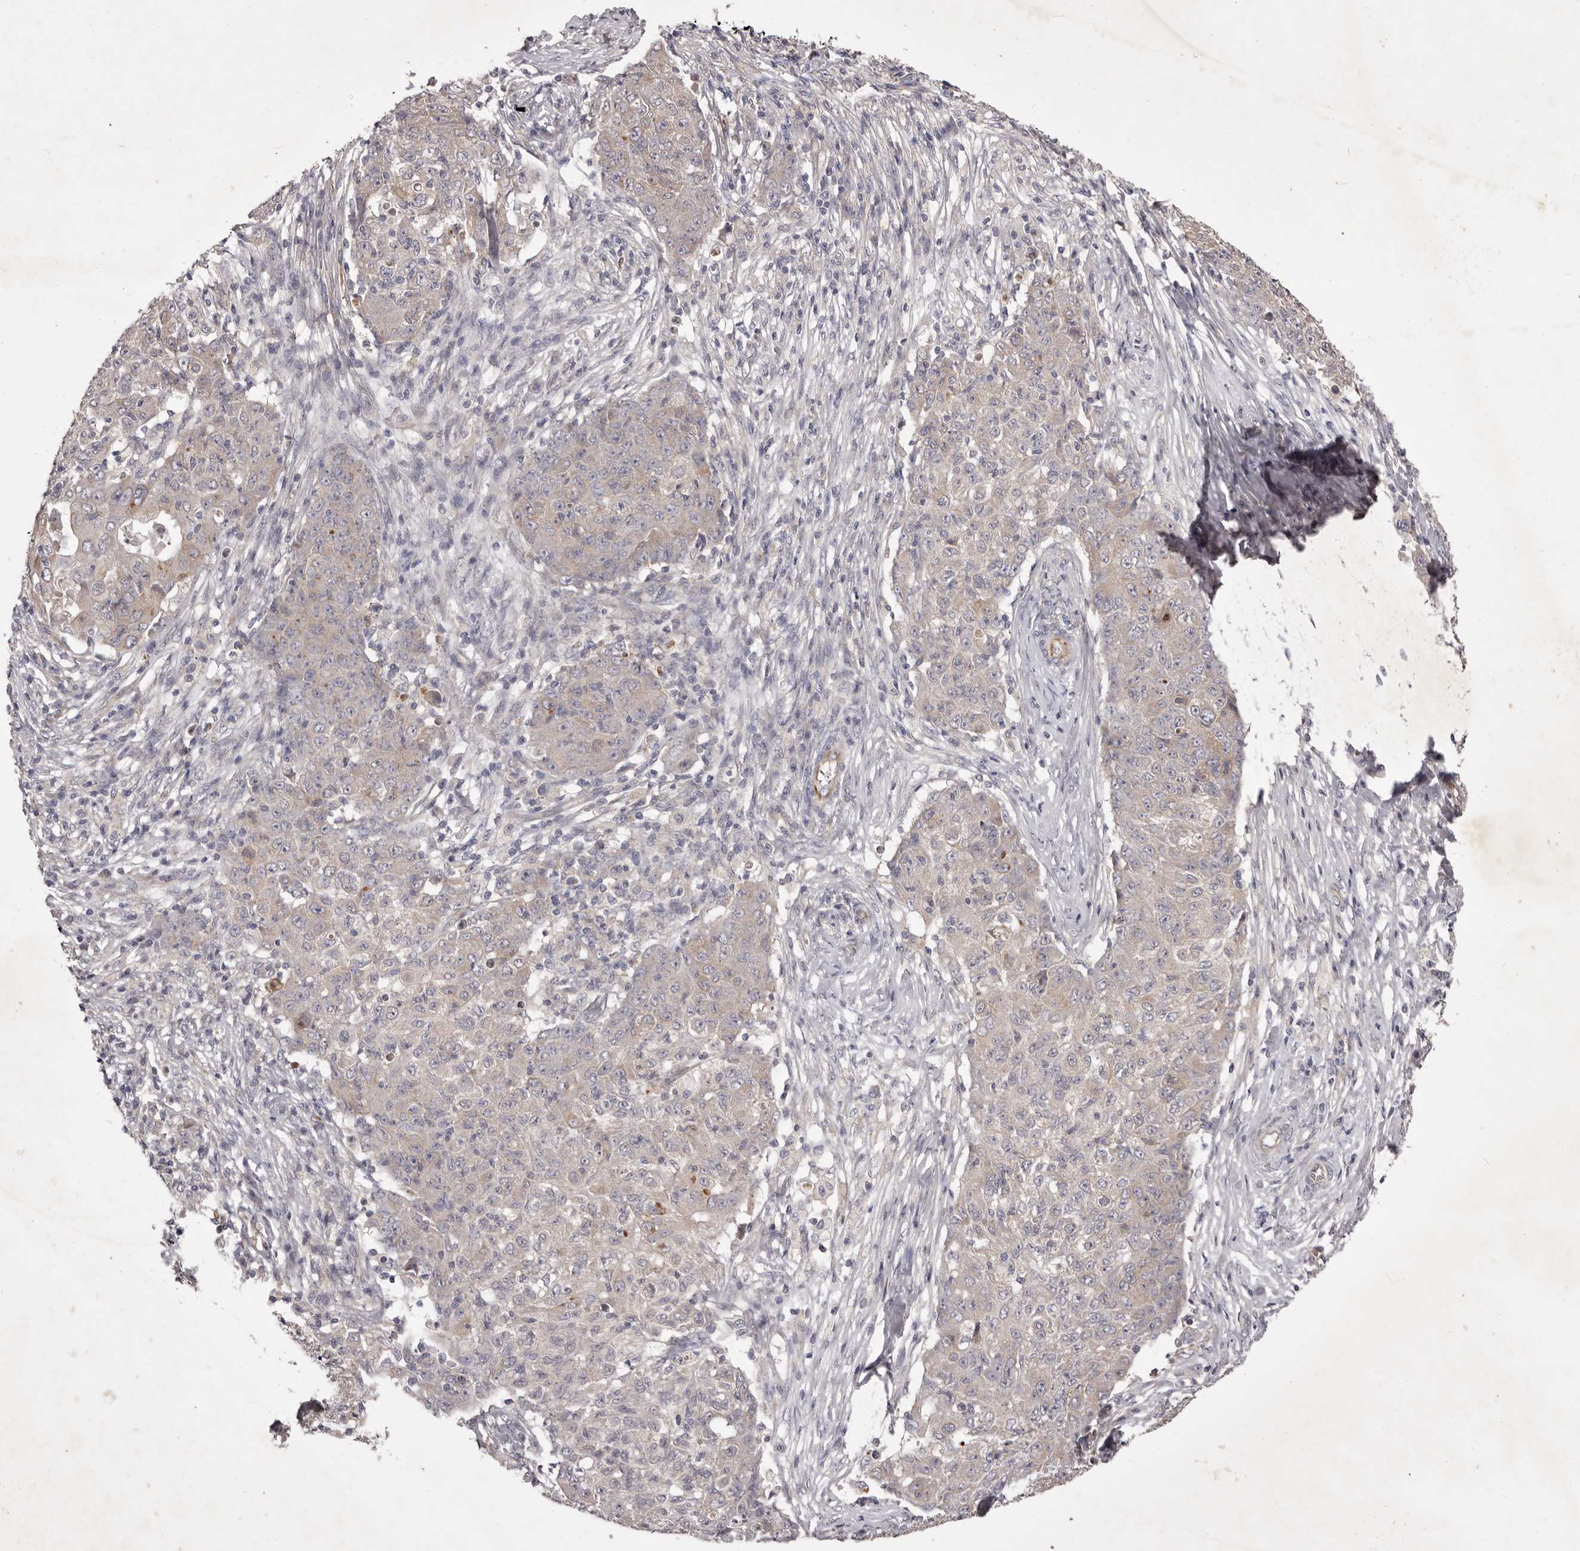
{"staining": {"intensity": "negative", "quantity": "none", "location": "none"}, "tissue": "ovarian cancer", "cell_type": "Tumor cells", "image_type": "cancer", "snomed": [{"axis": "morphology", "description": "Carcinoma, endometroid"}, {"axis": "topography", "description": "Ovary"}], "caption": "IHC histopathology image of neoplastic tissue: human ovarian endometroid carcinoma stained with DAB (3,3'-diaminobenzidine) exhibits no significant protein expression in tumor cells.", "gene": "PNRC1", "patient": {"sex": "female", "age": 42}}